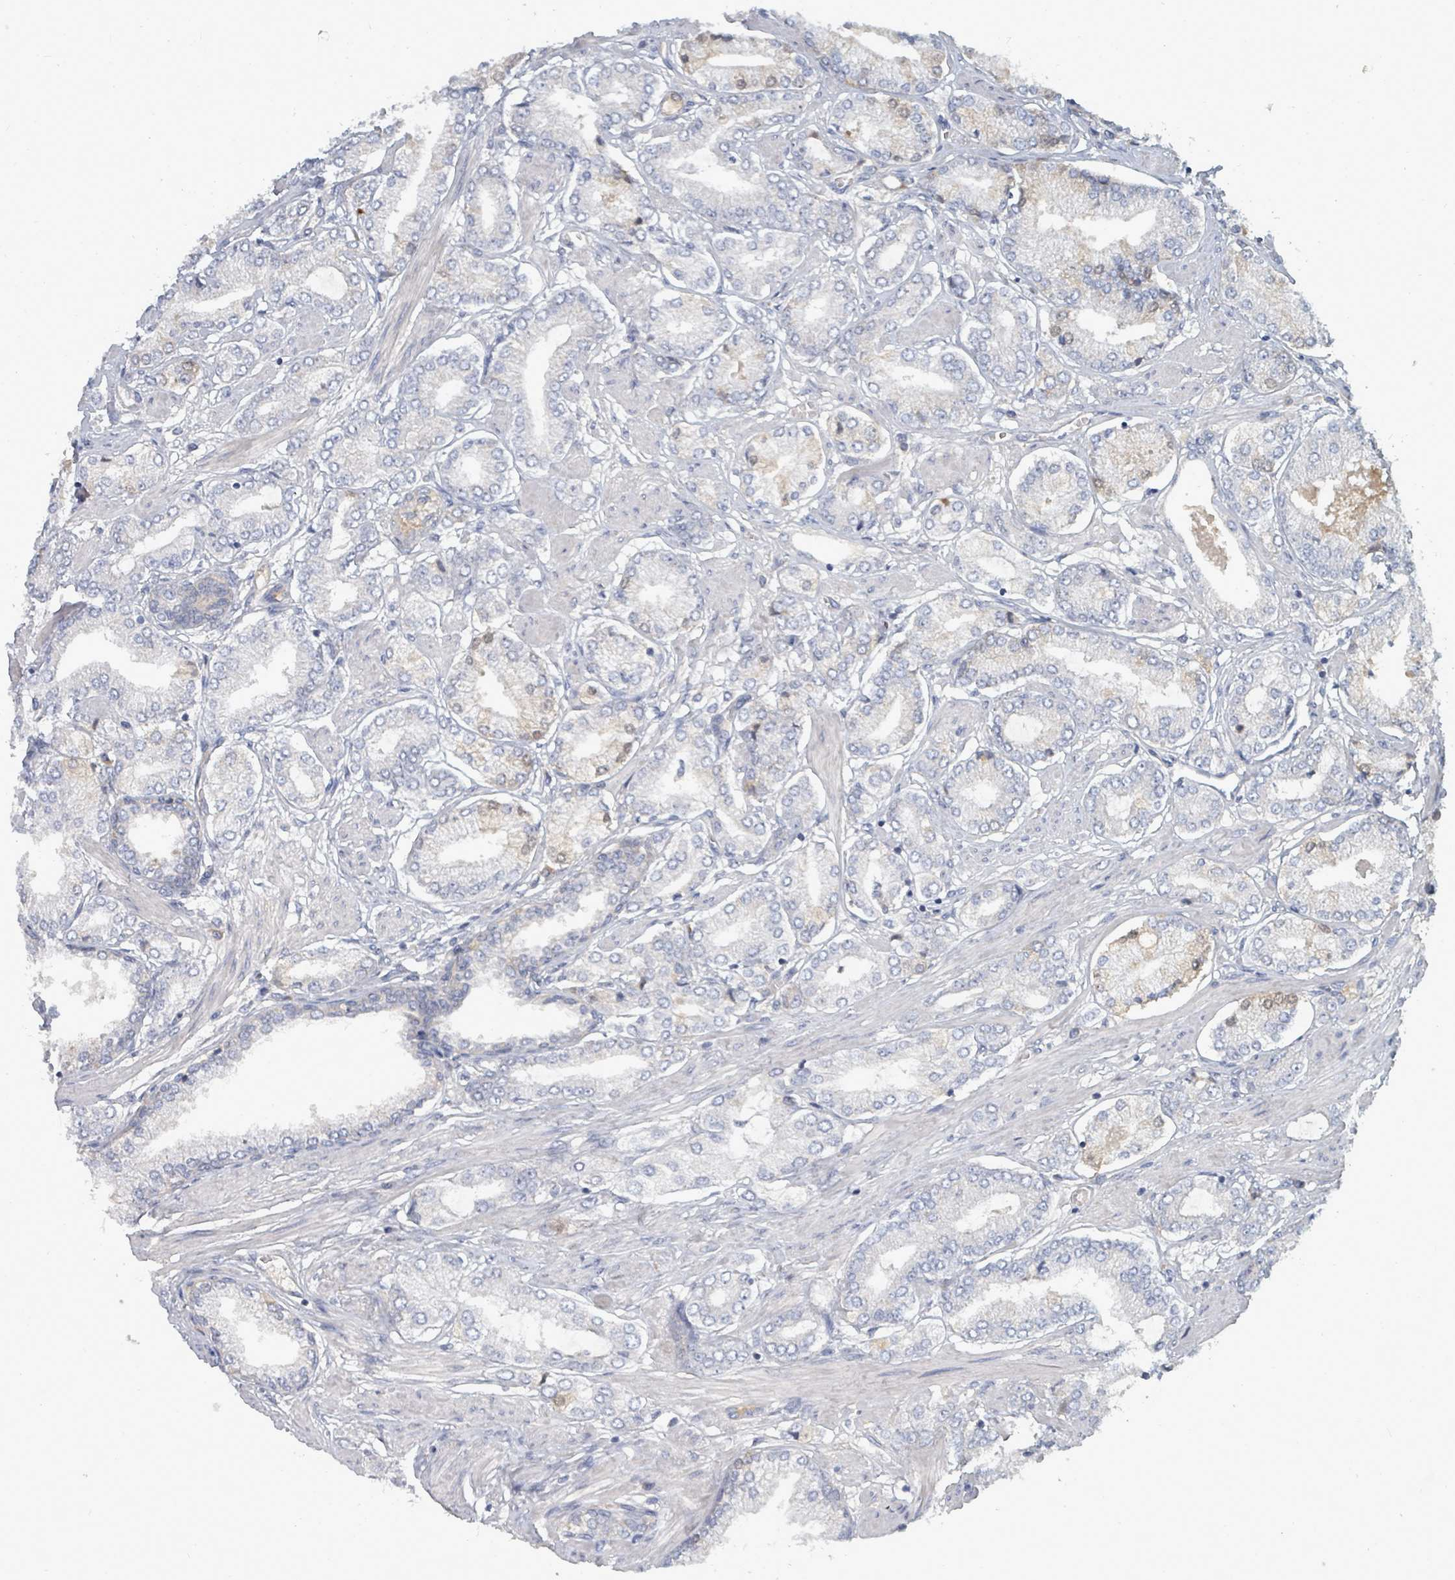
{"staining": {"intensity": "negative", "quantity": "none", "location": "none"}, "tissue": "prostate cancer", "cell_type": "Tumor cells", "image_type": "cancer", "snomed": [{"axis": "morphology", "description": "Adenocarcinoma, High grade"}, {"axis": "topography", "description": "Prostate and seminal vesicle, NOS"}], "caption": "An immunohistochemistry (IHC) image of prostate adenocarcinoma (high-grade) is shown. There is no staining in tumor cells of prostate adenocarcinoma (high-grade). The staining was performed using DAB to visualize the protein expression in brown, while the nuclei were stained in blue with hematoxylin (Magnification: 20x).", "gene": "SLC25A23", "patient": {"sex": "male", "age": 64}}